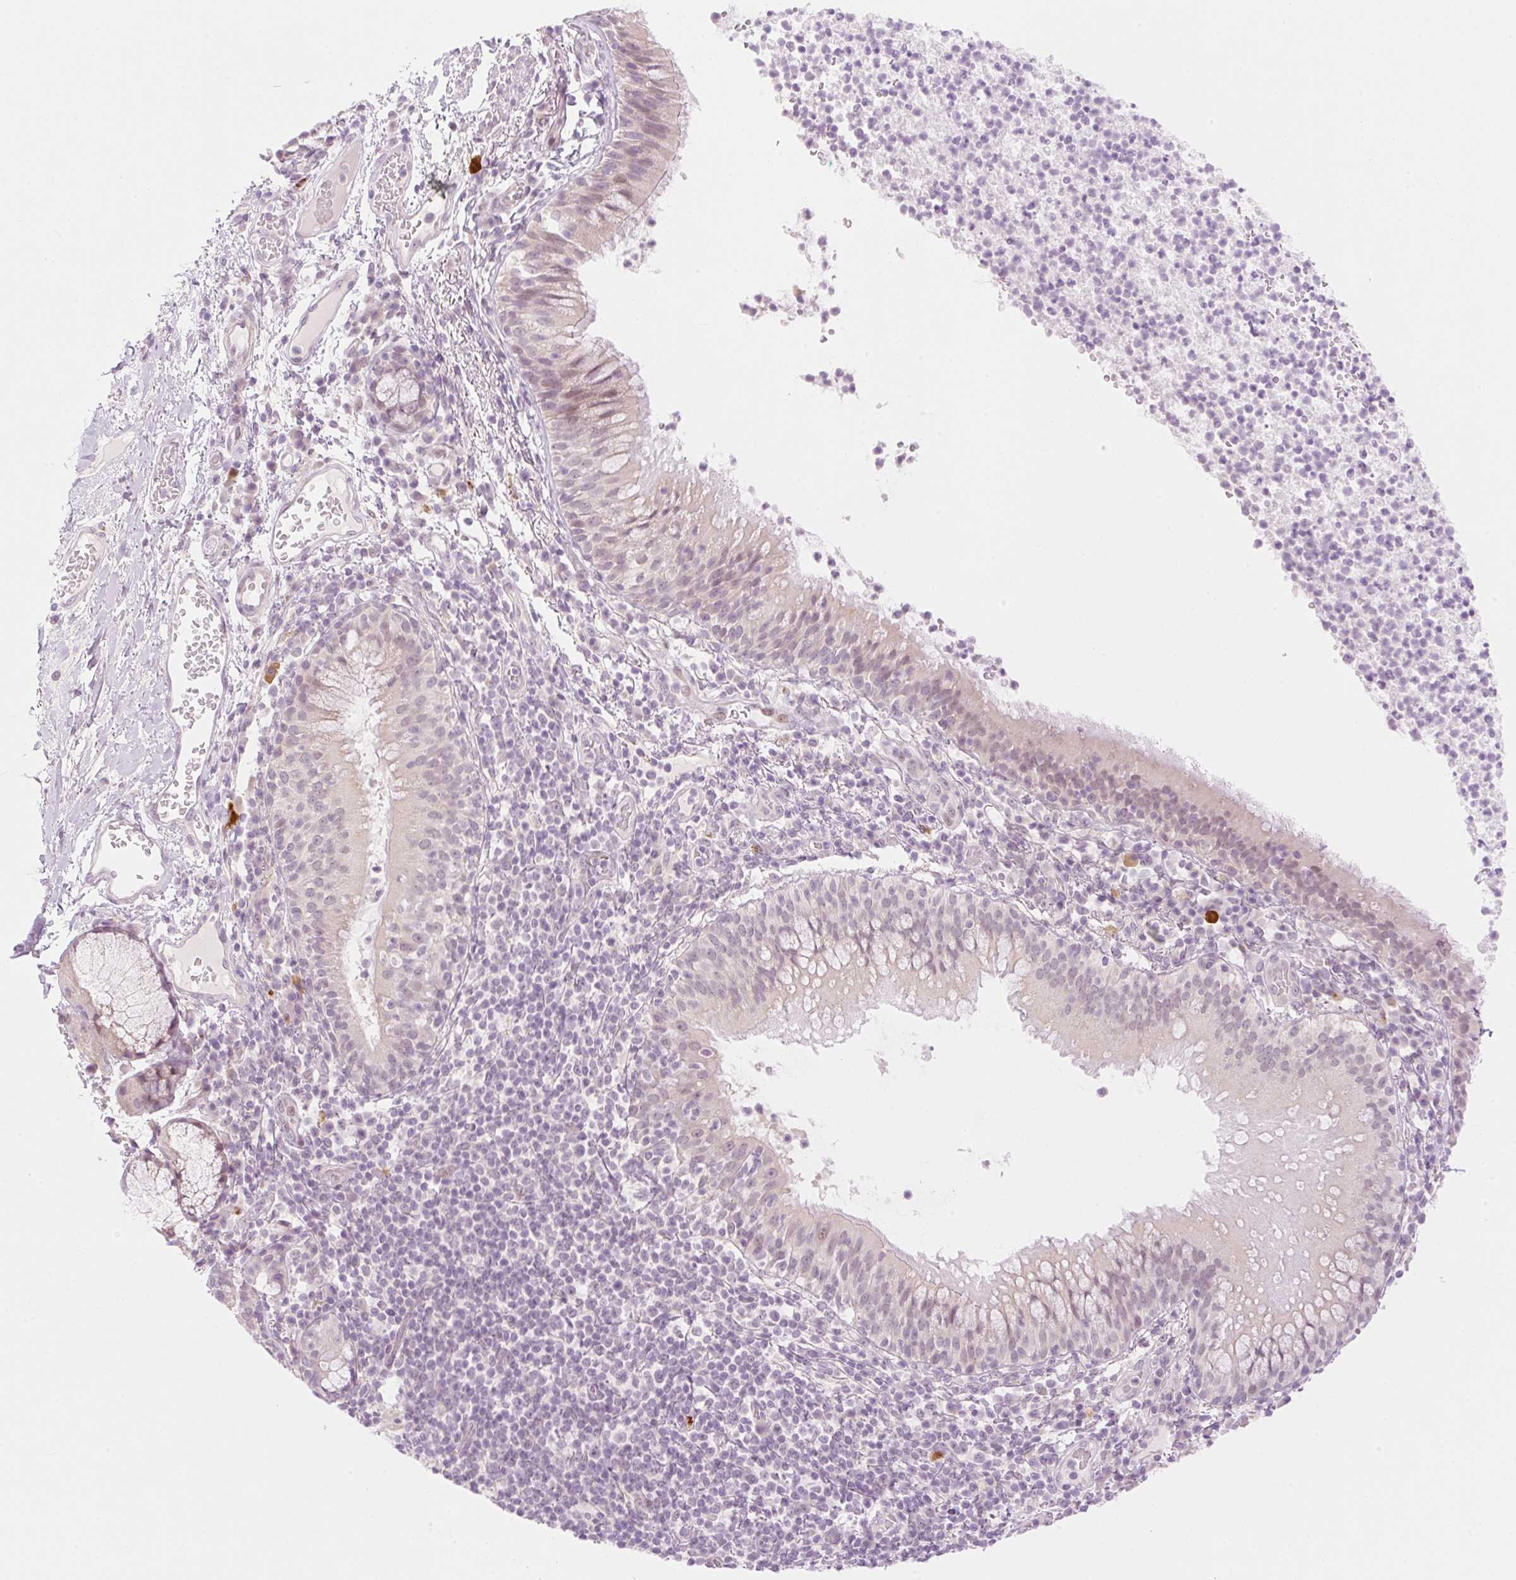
{"staining": {"intensity": "weak", "quantity": "25%-75%", "location": "nuclear"}, "tissue": "bronchus", "cell_type": "Respiratory epithelial cells", "image_type": "normal", "snomed": [{"axis": "morphology", "description": "Normal tissue, NOS"}, {"axis": "topography", "description": "Cartilage tissue"}, {"axis": "topography", "description": "Bronchus"}], "caption": "Human bronchus stained with a protein marker shows weak staining in respiratory epithelial cells.", "gene": "SPRYD4", "patient": {"sex": "male", "age": 56}}